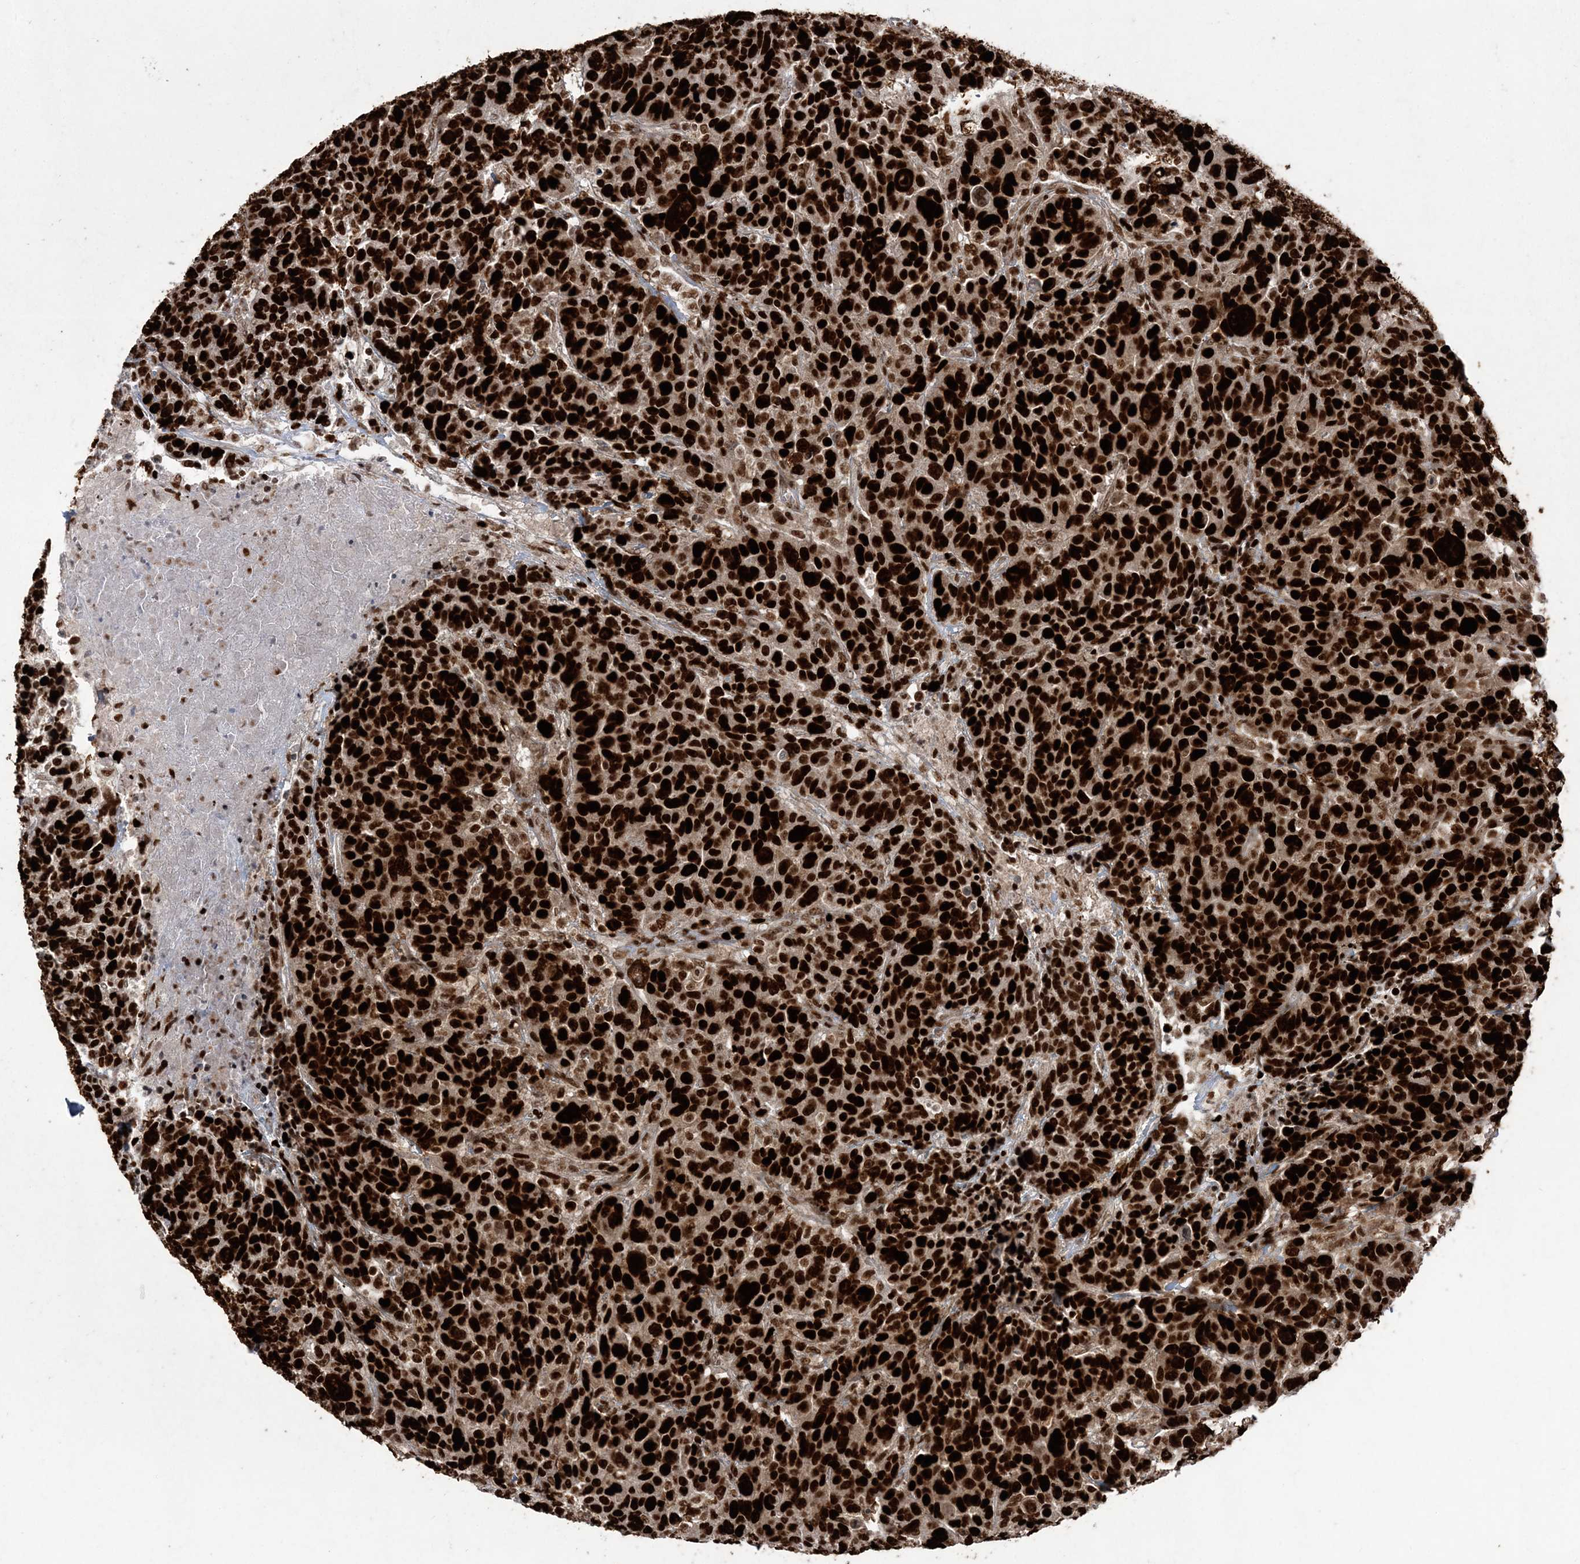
{"staining": {"intensity": "strong", "quantity": ">75%", "location": "nuclear"}, "tissue": "breast cancer", "cell_type": "Tumor cells", "image_type": "cancer", "snomed": [{"axis": "morphology", "description": "Duct carcinoma"}, {"axis": "topography", "description": "Breast"}], "caption": "Human invasive ductal carcinoma (breast) stained for a protein (brown) demonstrates strong nuclear positive positivity in approximately >75% of tumor cells.", "gene": "LIG1", "patient": {"sex": "female", "age": 37}}